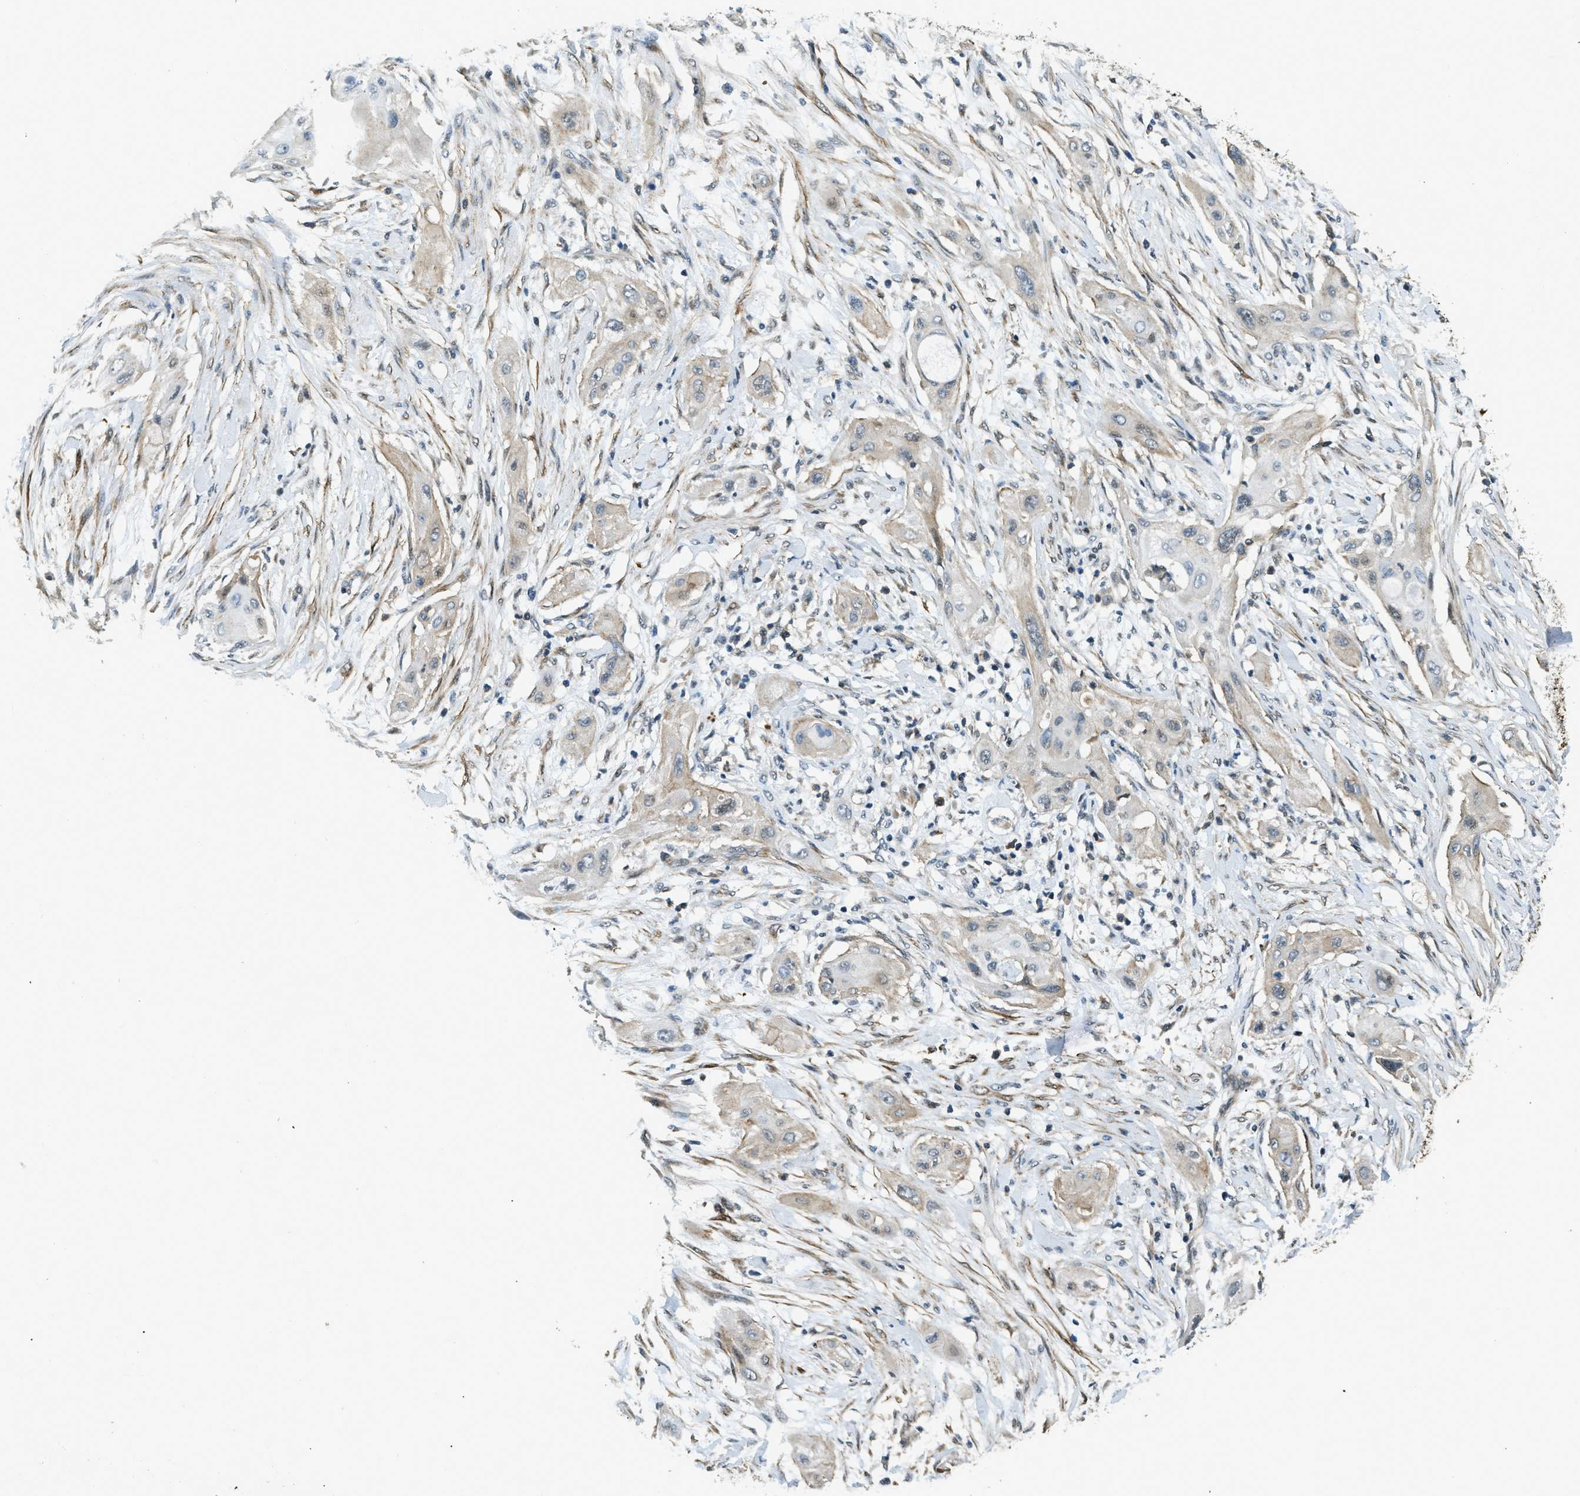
{"staining": {"intensity": "negative", "quantity": "none", "location": "none"}, "tissue": "lung cancer", "cell_type": "Tumor cells", "image_type": "cancer", "snomed": [{"axis": "morphology", "description": "Squamous cell carcinoma, NOS"}, {"axis": "topography", "description": "Lung"}], "caption": "Immunohistochemistry image of neoplastic tissue: lung squamous cell carcinoma stained with DAB reveals no significant protein staining in tumor cells. (Stains: DAB immunohistochemistry with hematoxylin counter stain, Microscopy: brightfield microscopy at high magnification).", "gene": "NUDCD3", "patient": {"sex": "female", "age": 47}}